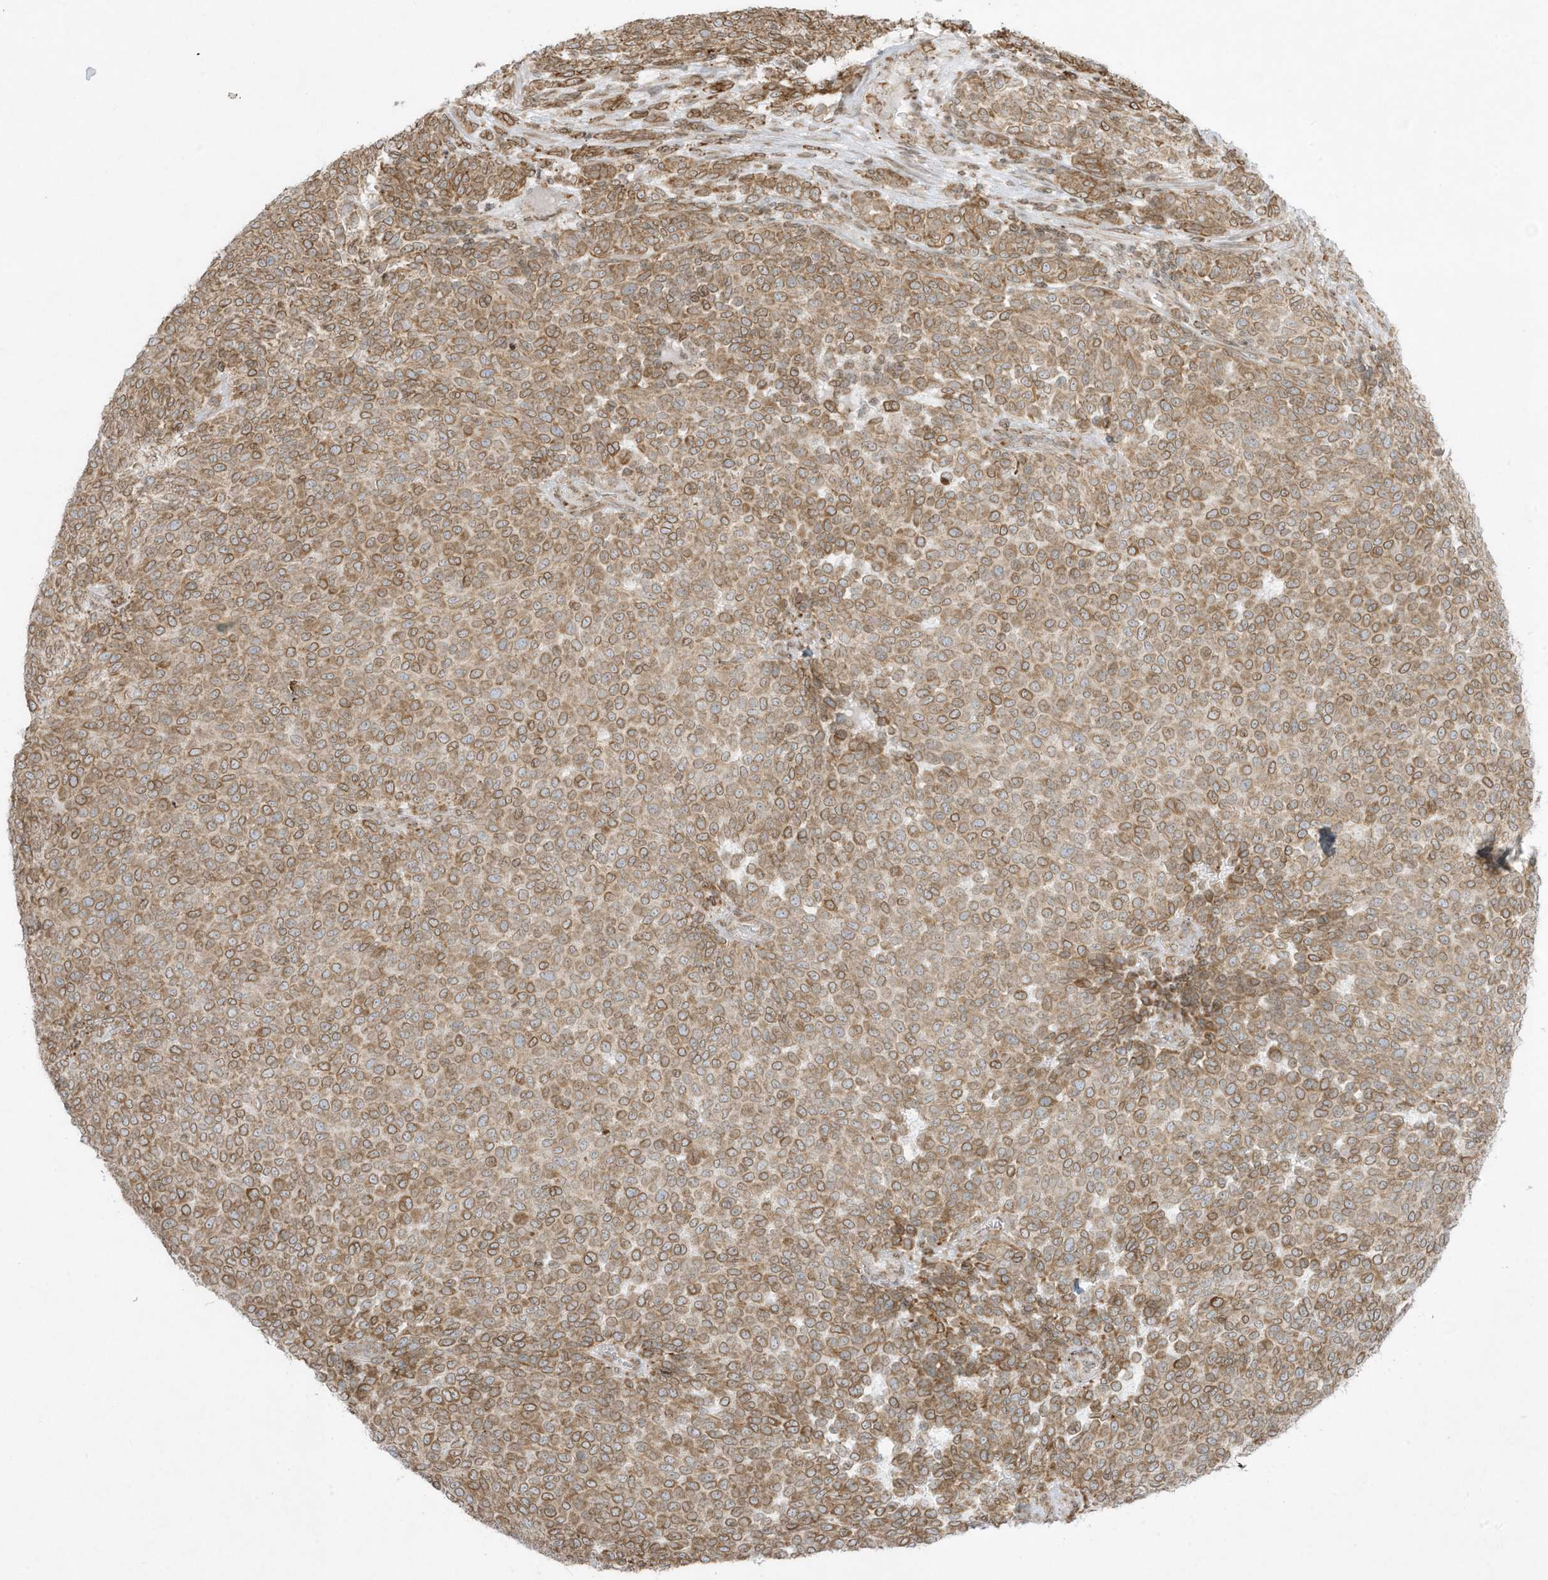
{"staining": {"intensity": "moderate", "quantity": ">75%", "location": "cytoplasmic/membranous"}, "tissue": "melanoma", "cell_type": "Tumor cells", "image_type": "cancer", "snomed": [{"axis": "morphology", "description": "Malignant melanoma, NOS"}, {"axis": "topography", "description": "Skin"}], "caption": "Melanoma was stained to show a protein in brown. There is medium levels of moderate cytoplasmic/membranous positivity in approximately >75% of tumor cells. (Brightfield microscopy of DAB IHC at high magnification).", "gene": "PTK6", "patient": {"sex": "male", "age": 49}}